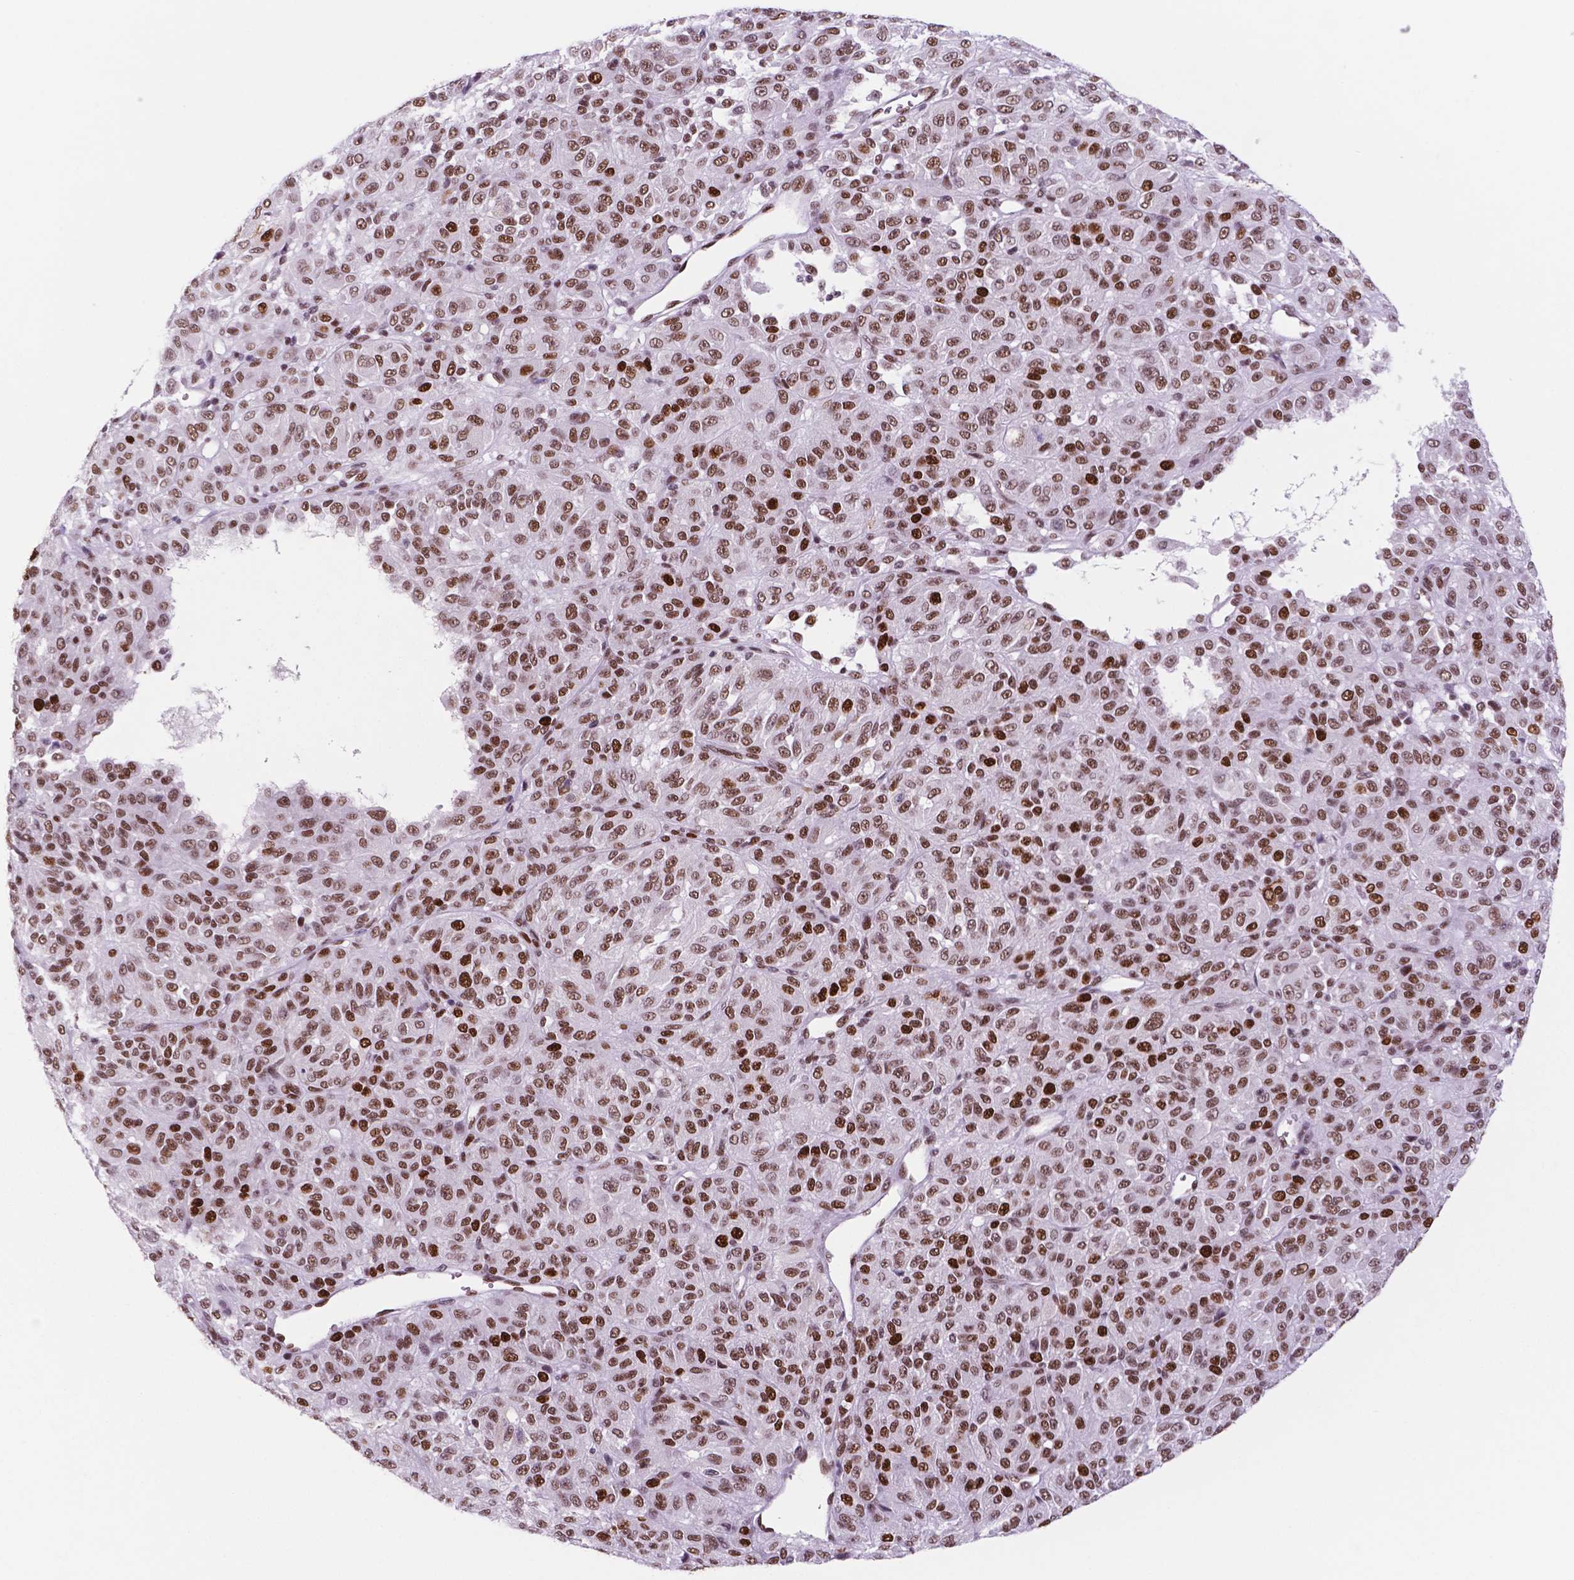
{"staining": {"intensity": "moderate", "quantity": ">75%", "location": "nuclear"}, "tissue": "melanoma", "cell_type": "Tumor cells", "image_type": "cancer", "snomed": [{"axis": "morphology", "description": "Malignant melanoma, Metastatic site"}, {"axis": "topography", "description": "Brain"}], "caption": "Tumor cells display medium levels of moderate nuclear positivity in about >75% of cells in human malignant melanoma (metastatic site).", "gene": "MSH6", "patient": {"sex": "female", "age": 56}}